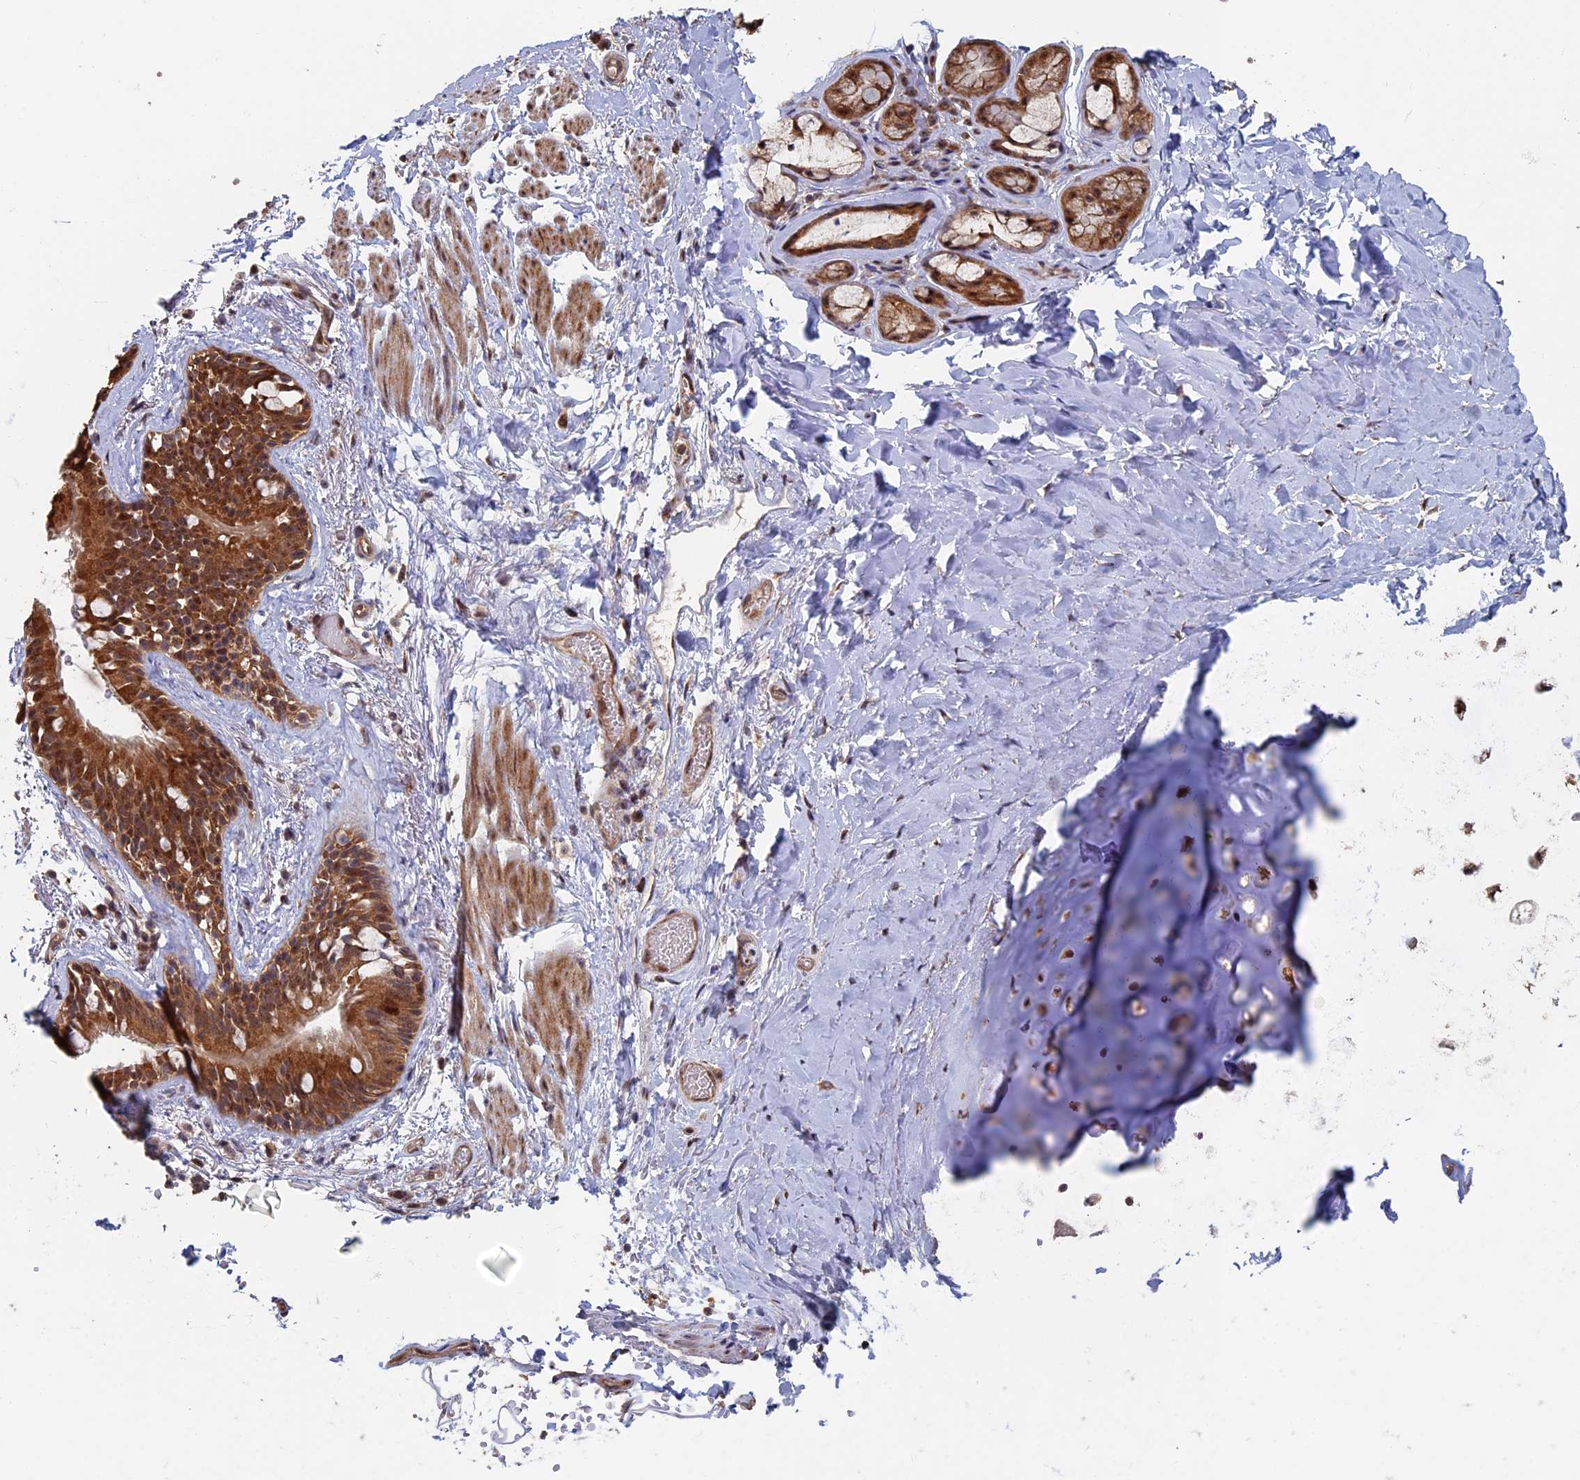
{"staining": {"intensity": "negative", "quantity": "none", "location": "none"}, "tissue": "adipose tissue", "cell_type": "Adipocytes", "image_type": "normal", "snomed": [{"axis": "morphology", "description": "Normal tissue, NOS"}, {"axis": "topography", "description": "Lymph node"}, {"axis": "topography", "description": "Bronchus"}], "caption": "A micrograph of adipose tissue stained for a protein displays no brown staining in adipocytes.", "gene": "KIAA1328", "patient": {"sex": "male", "age": 63}}